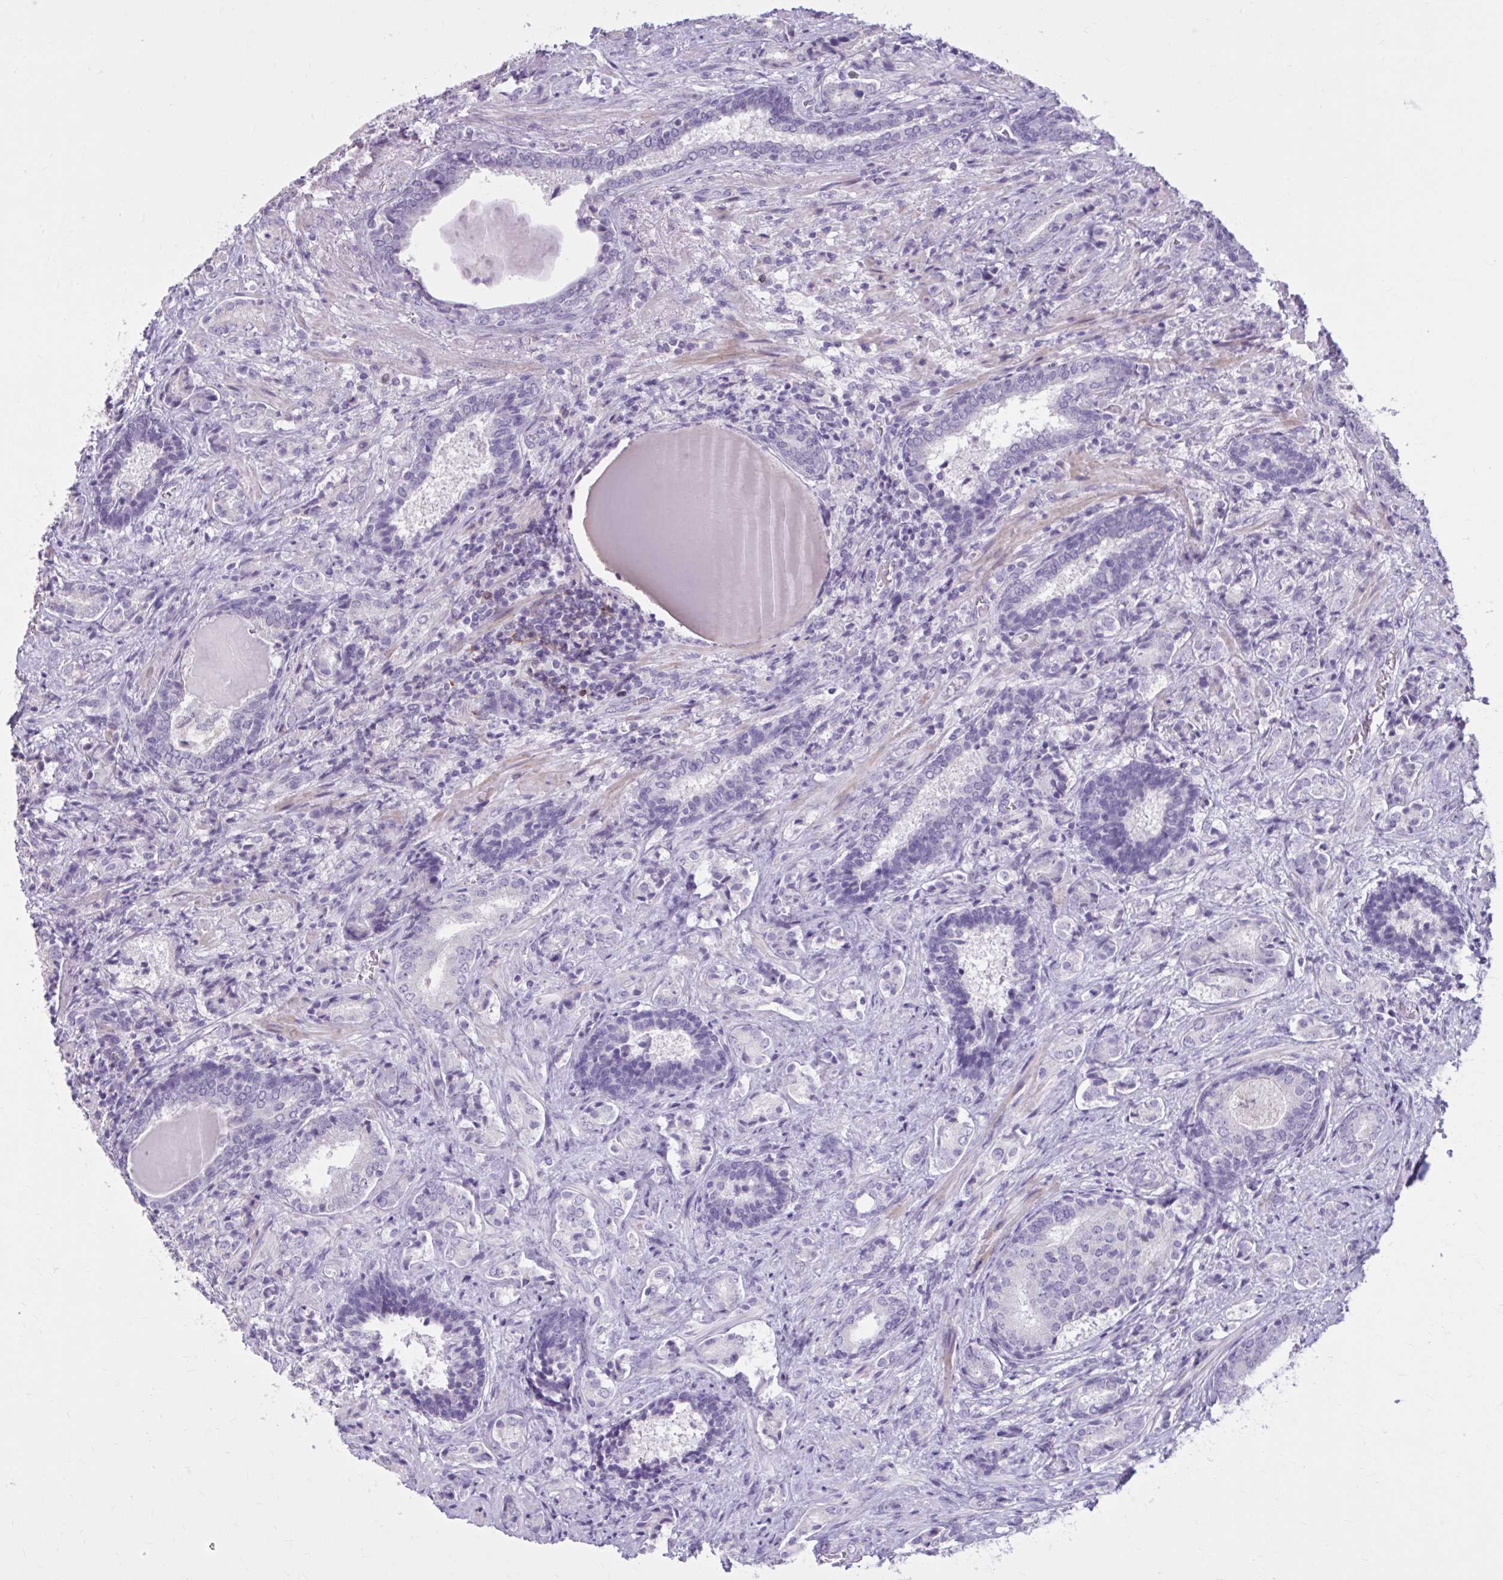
{"staining": {"intensity": "negative", "quantity": "none", "location": "none"}, "tissue": "prostate cancer", "cell_type": "Tumor cells", "image_type": "cancer", "snomed": [{"axis": "morphology", "description": "Adenocarcinoma, High grade"}, {"axis": "topography", "description": "Prostate"}], "caption": "Tumor cells show no significant positivity in prostate high-grade adenocarcinoma.", "gene": "OR4B1", "patient": {"sex": "male", "age": 62}}